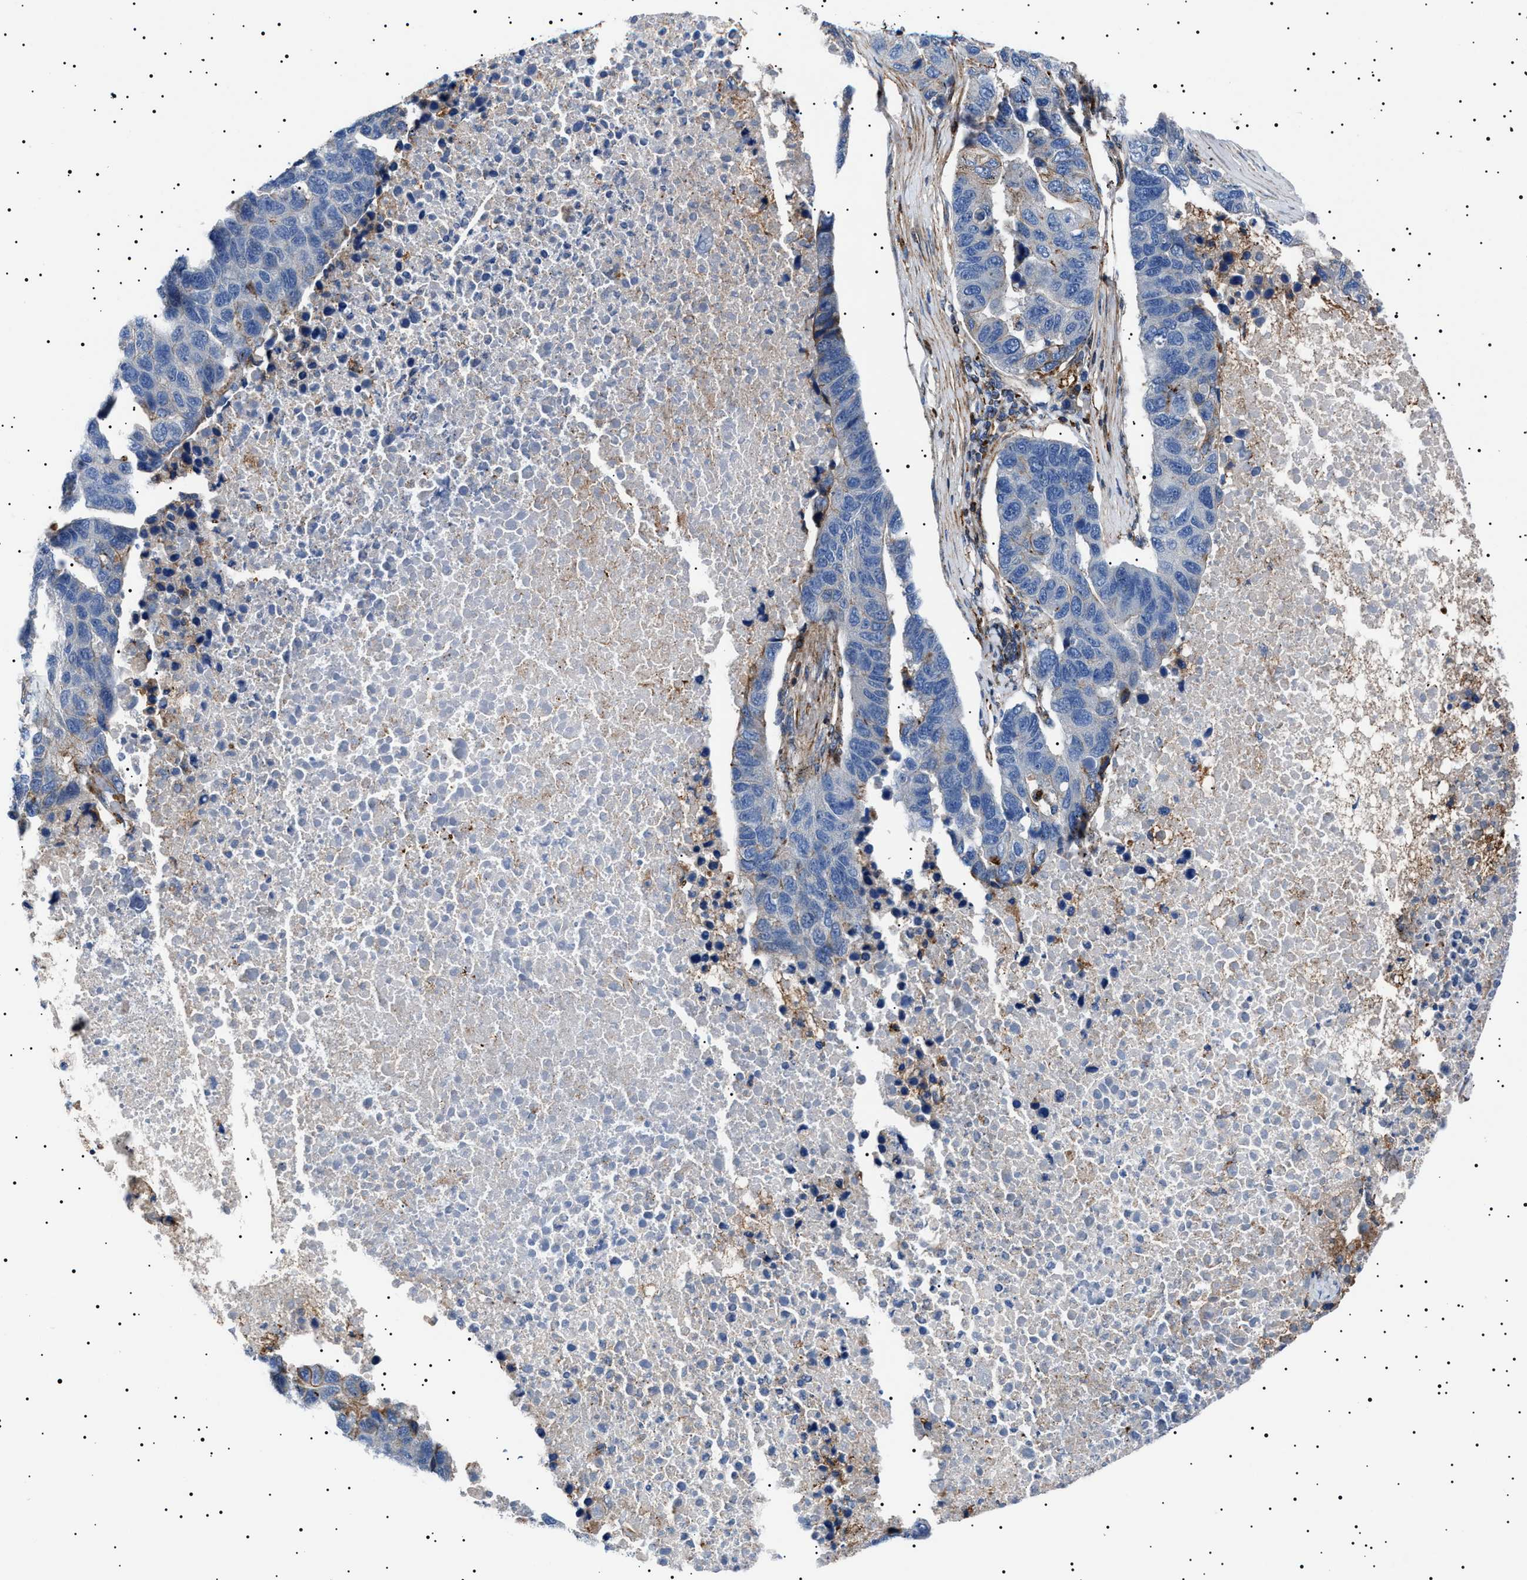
{"staining": {"intensity": "negative", "quantity": "none", "location": "none"}, "tissue": "pancreatic cancer", "cell_type": "Tumor cells", "image_type": "cancer", "snomed": [{"axis": "morphology", "description": "Adenocarcinoma, NOS"}, {"axis": "topography", "description": "Pancreas"}], "caption": "DAB immunohistochemical staining of pancreatic cancer reveals no significant staining in tumor cells.", "gene": "NEU1", "patient": {"sex": "female", "age": 61}}